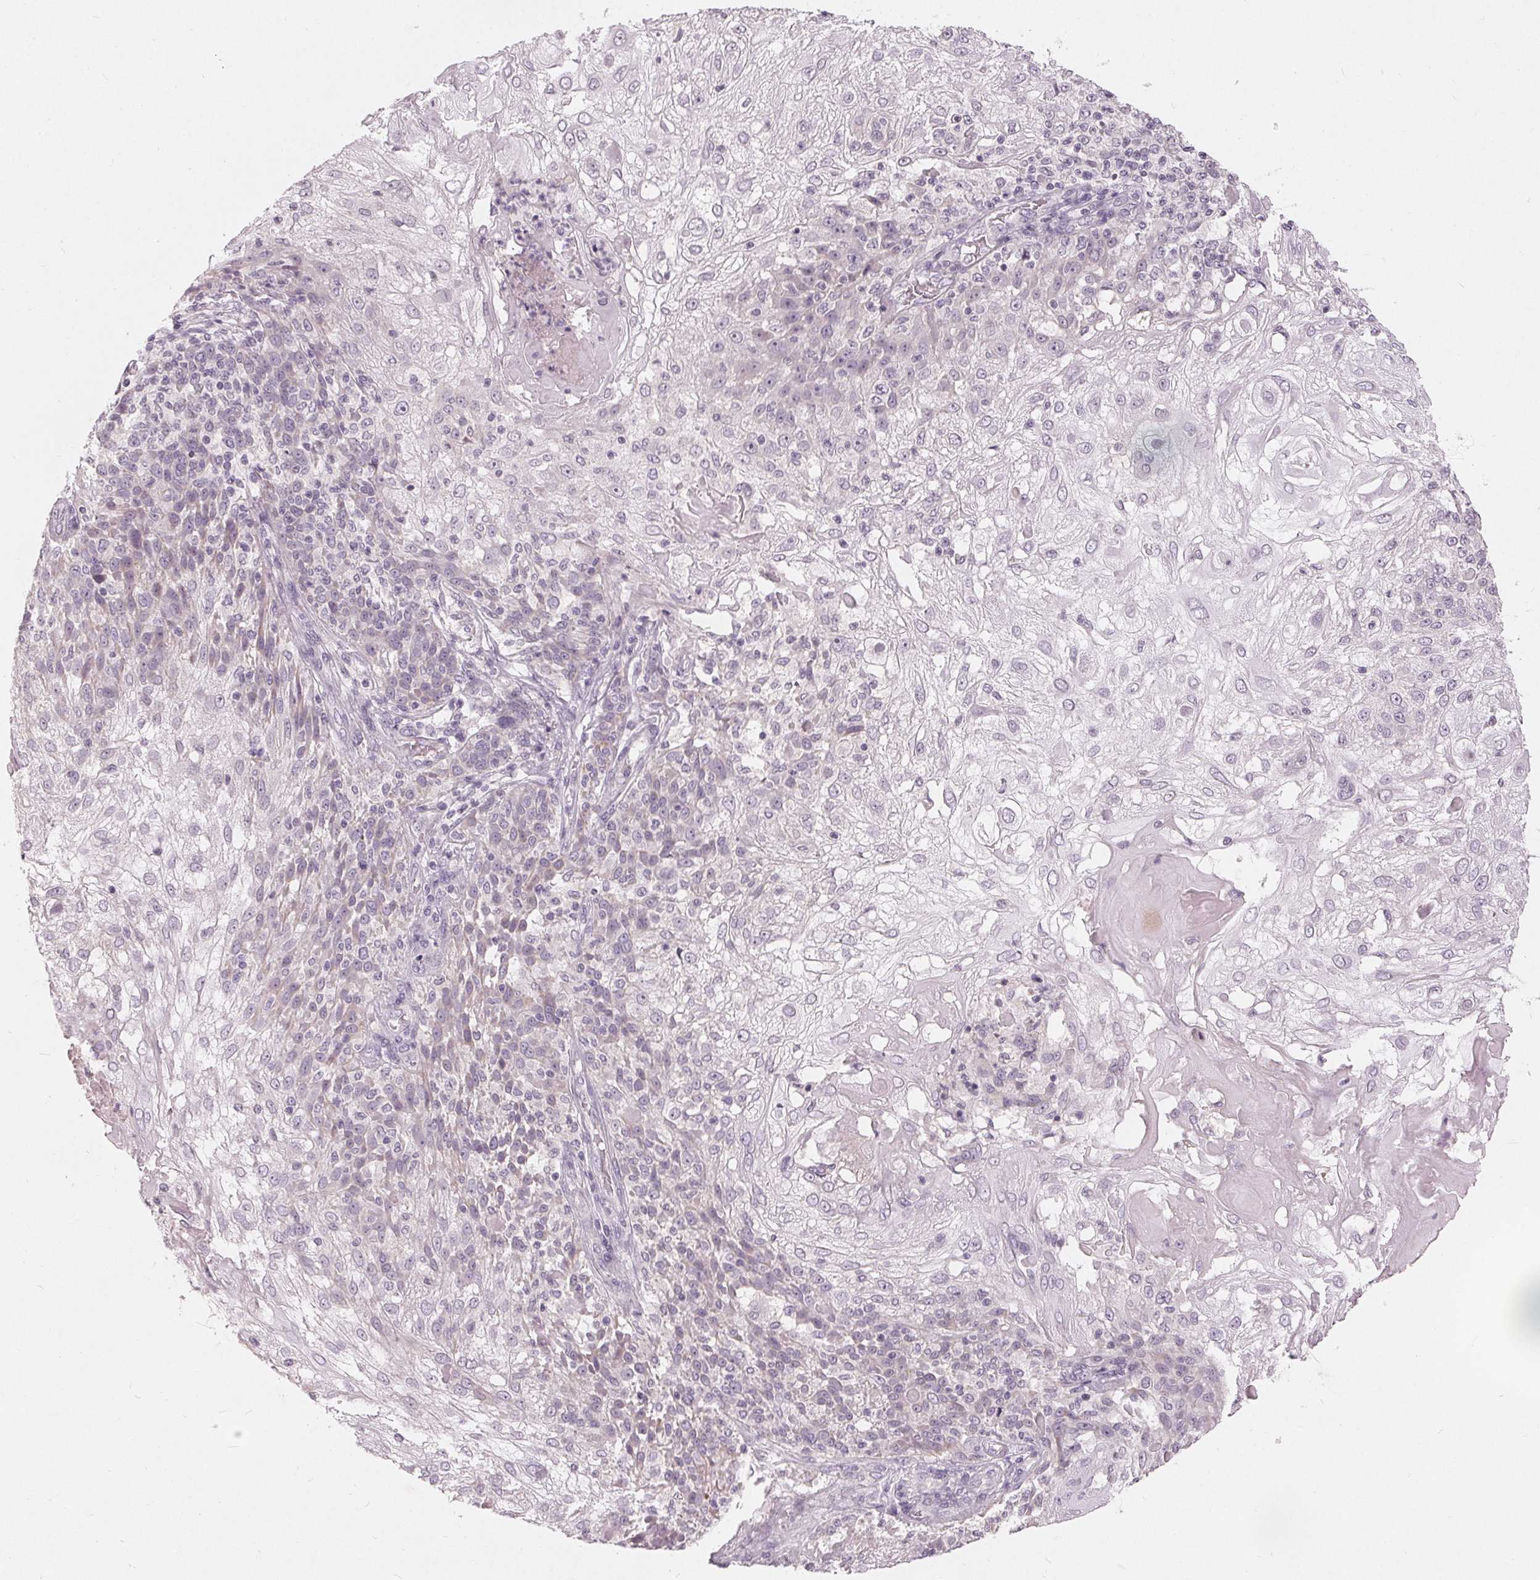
{"staining": {"intensity": "negative", "quantity": "none", "location": "none"}, "tissue": "skin cancer", "cell_type": "Tumor cells", "image_type": "cancer", "snomed": [{"axis": "morphology", "description": "Normal tissue, NOS"}, {"axis": "morphology", "description": "Squamous cell carcinoma, NOS"}, {"axis": "topography", "description": "Skin"}], "caption": "High magnification brightfield microscopy of skin cancer stained with DAB (brown) and counterstained with hematoxylin (blue): tumor cells show no significant staining.", "gene": "TRIM60", "patient": {"sex": "female", "age": 83}}